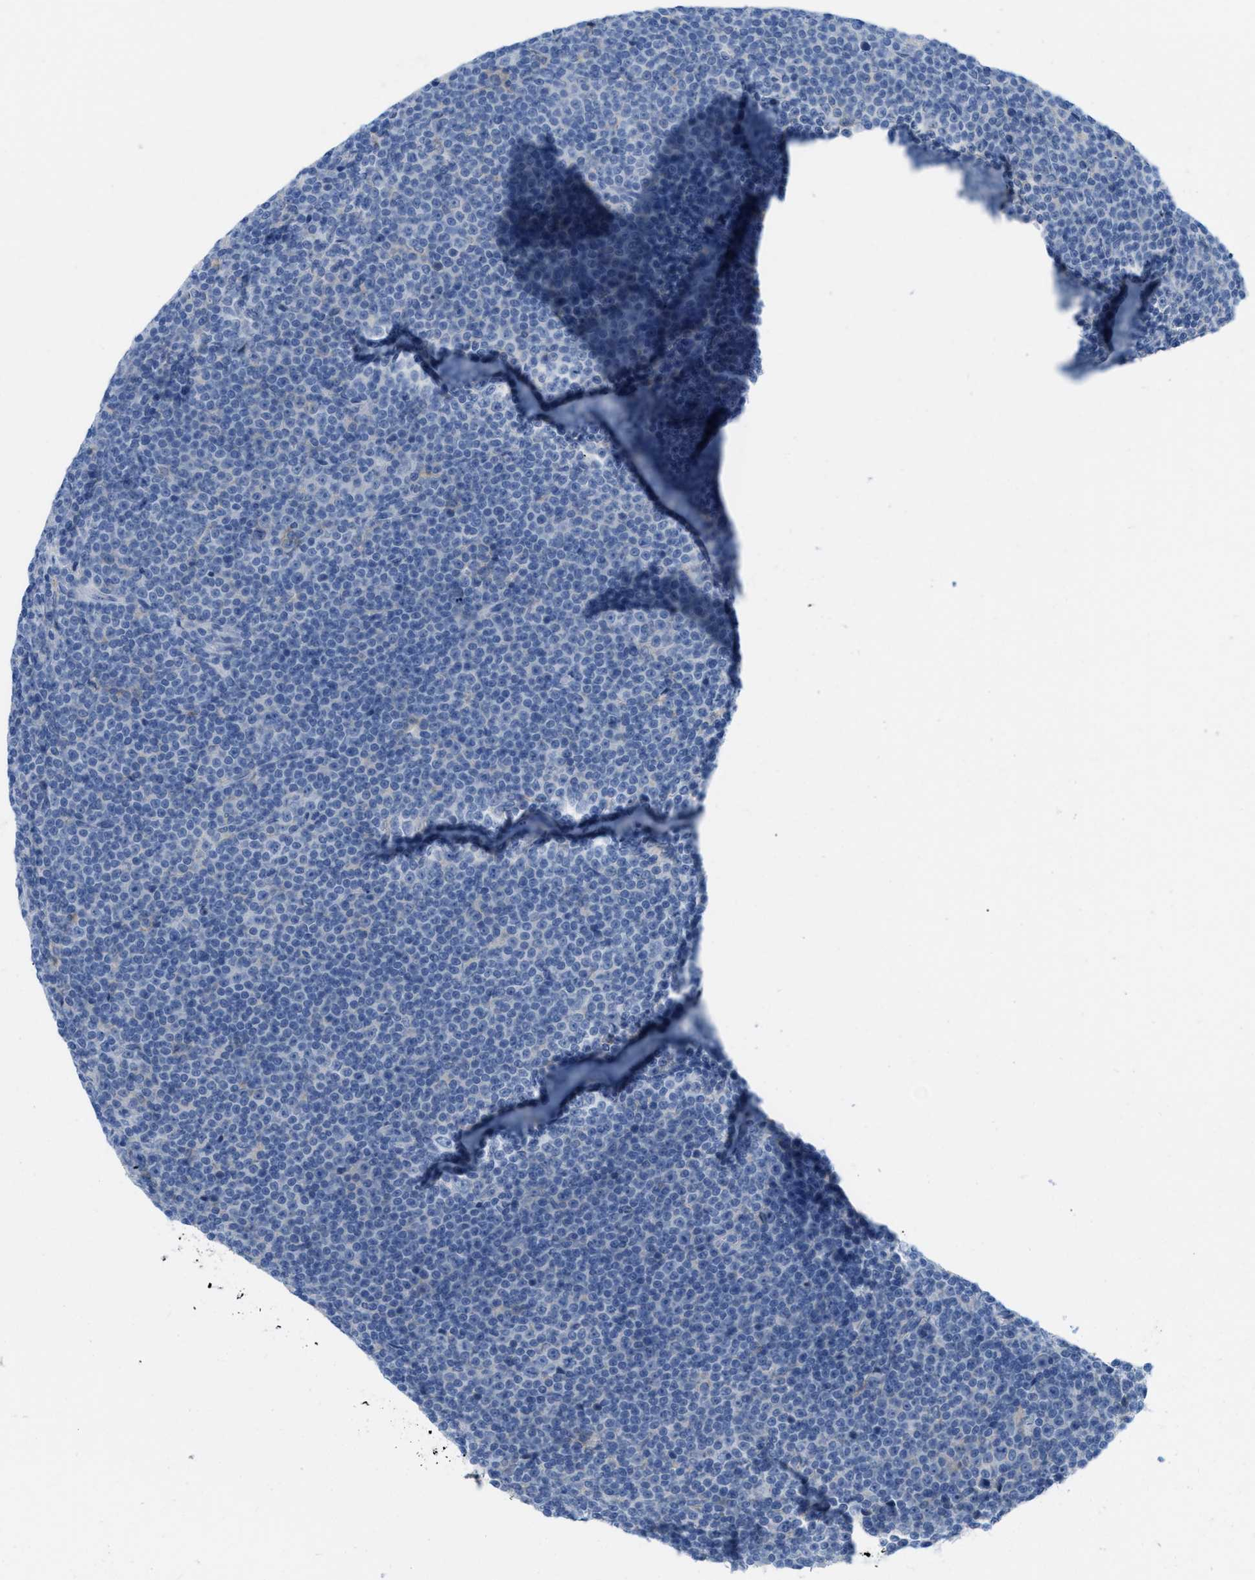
{"staining": {"intensity": "negative", "quantity": "none", "location": "none"}, "tissue": "lymphoma", "cell_type": "Tumor cells", "image_type": "cancer", "snomed": [{"axis": "morphology", "description": "Malignant lymphoma, non-Hodgkin's type, Low grade"}, {"axis": "topography", "description": "Lymph node"}], "caption": "This is an immunohistochemistry micrograph of human malignant lymphoma, non-Hodgkin's type (low-grade). There is no expression in tumor cells.", "gene": "SLC3A2", "patient": {"sex": "female", "age": 67}}